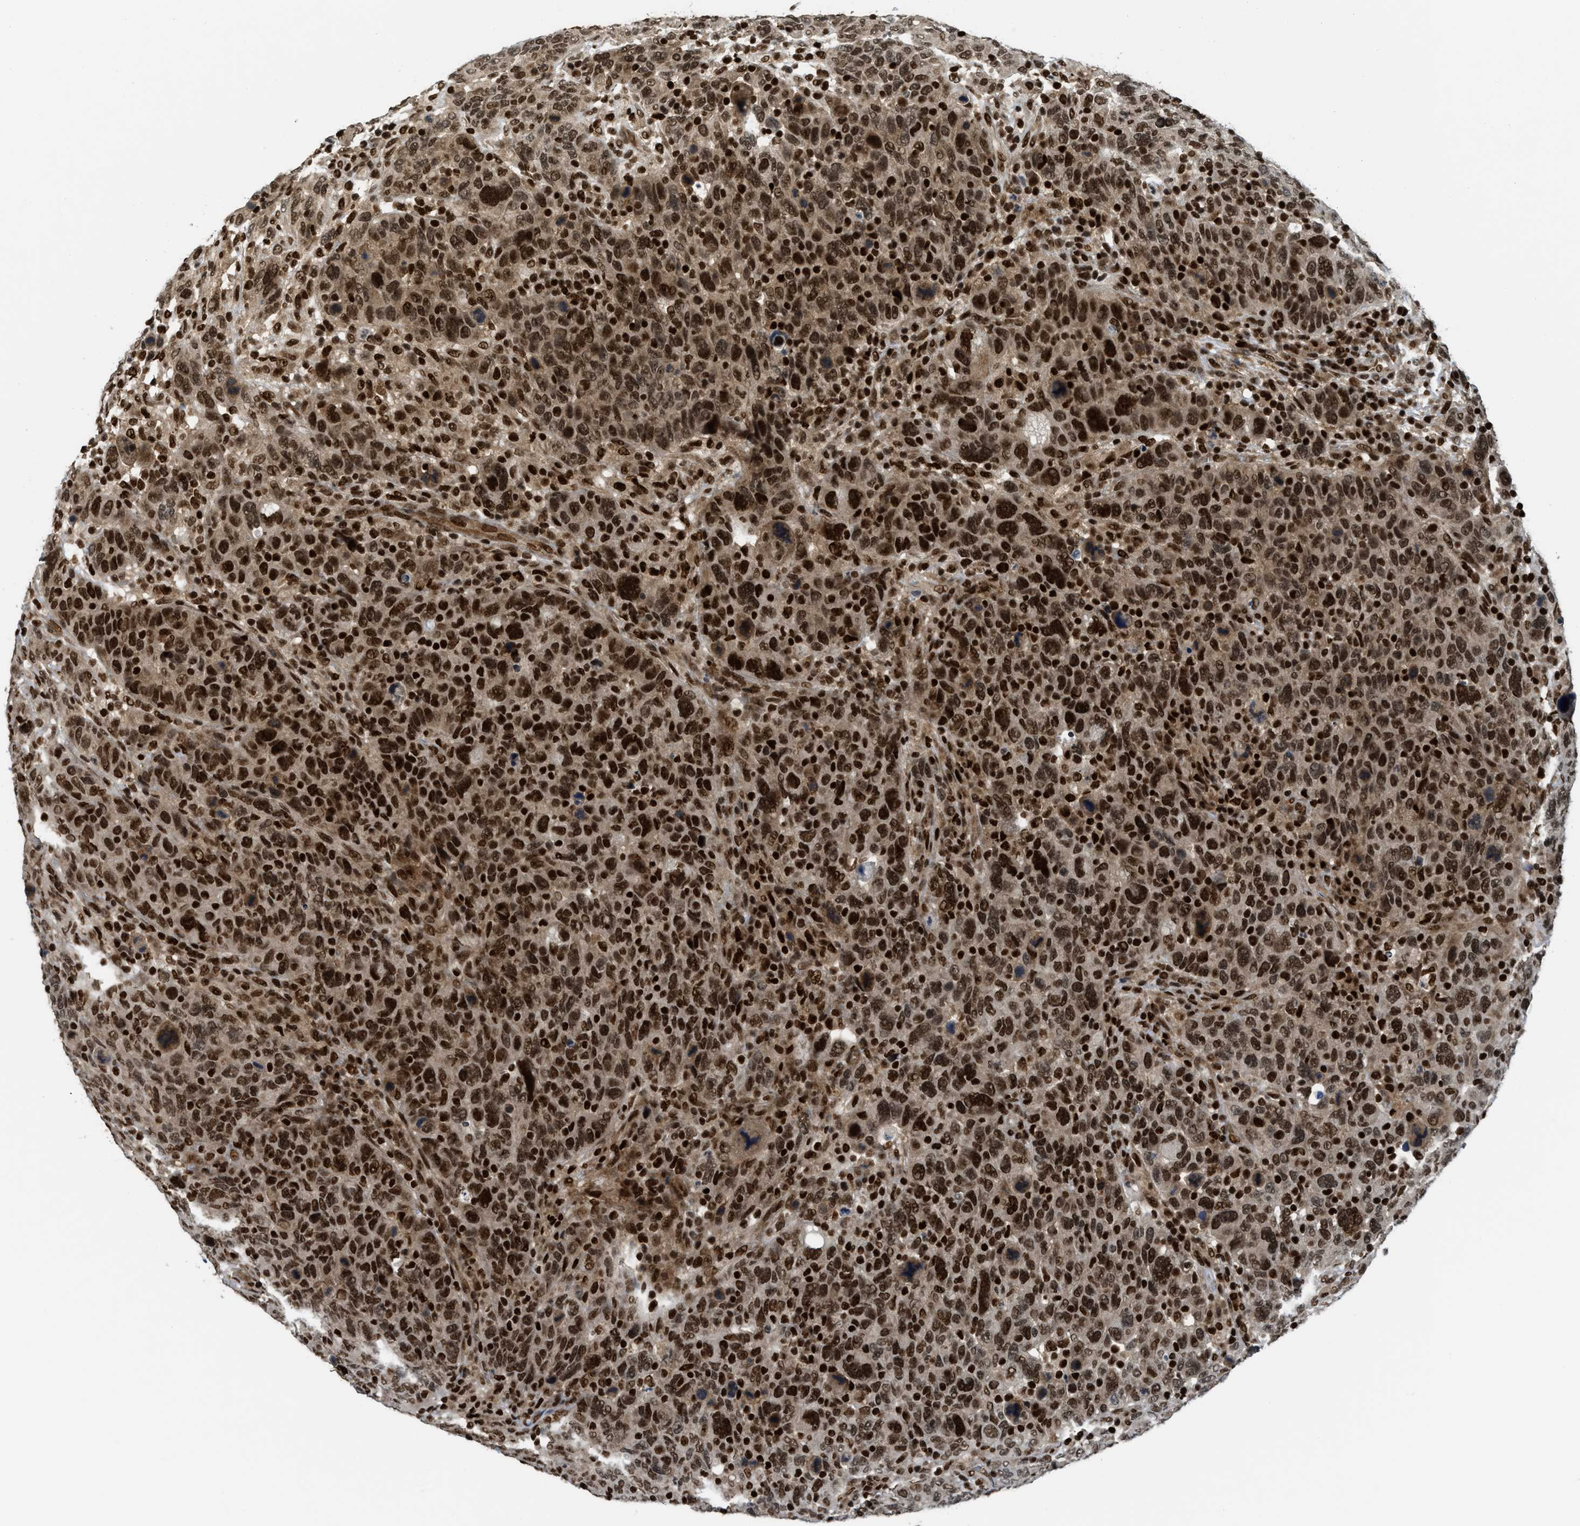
{"staining": {"intensity": "strong", "quantity": ">75%", "location": "nuclear"}, "tissue": "breast cancer", "cell_type": "Tumor cells", "image_type": "cancer", "snomed": [{"axis": "morphology", "description": "Duct carcinoma"}, {"axis": "topography", "description": "Breast"}], "caption": "DAB (3,3'-diaminobenzidine) immunohistochemical staining of human invasive ductal carcinoma (breast) displays strong nuclear protein staining in approximately >75% of tumor cells.", "gene": "RFX5", "patient": {"sex": "female", "age": 37}}